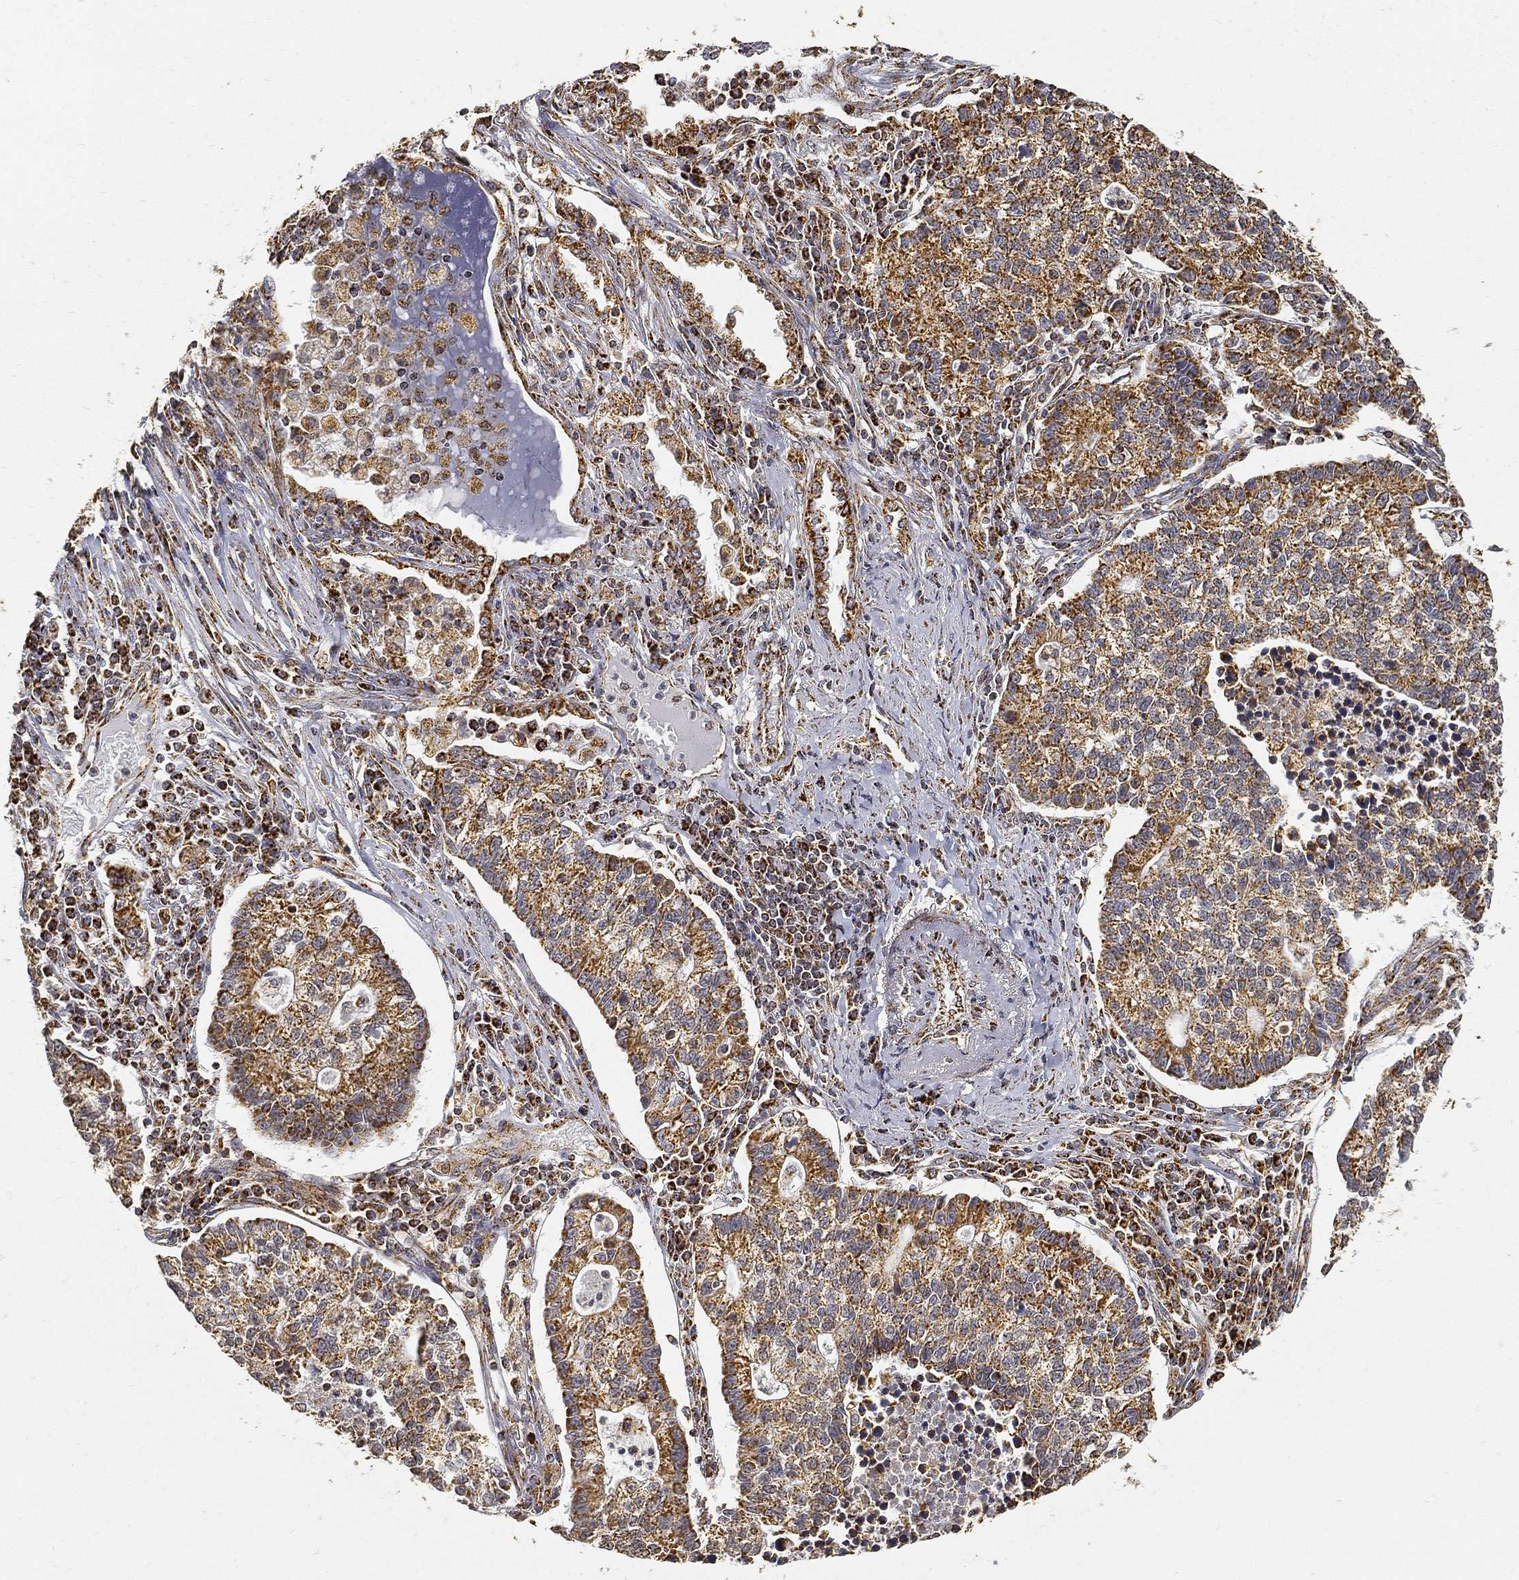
{"staining": {"intensity": "moderate", "quantity": ">75%", "location": "cytoplasmic/membranous"}, "tissue": "lung cancer", "cell_type": "Tumor cells", "image_type": "cancer", "snomed": [{"axis": "morphology", "description": "Adenocarcinoma, NOS"}, {"axis": "topography", "description": "Lung"}], "caption": "Immunohistochemical staining of human adenocarcinoma (lung) reveals medium levels of moderate cytoplasmic/membranous positivity in approximately >75% of tumor cells.", "gene": "NDUFAB1", "patient": {"sex": "male", "age": 57}}